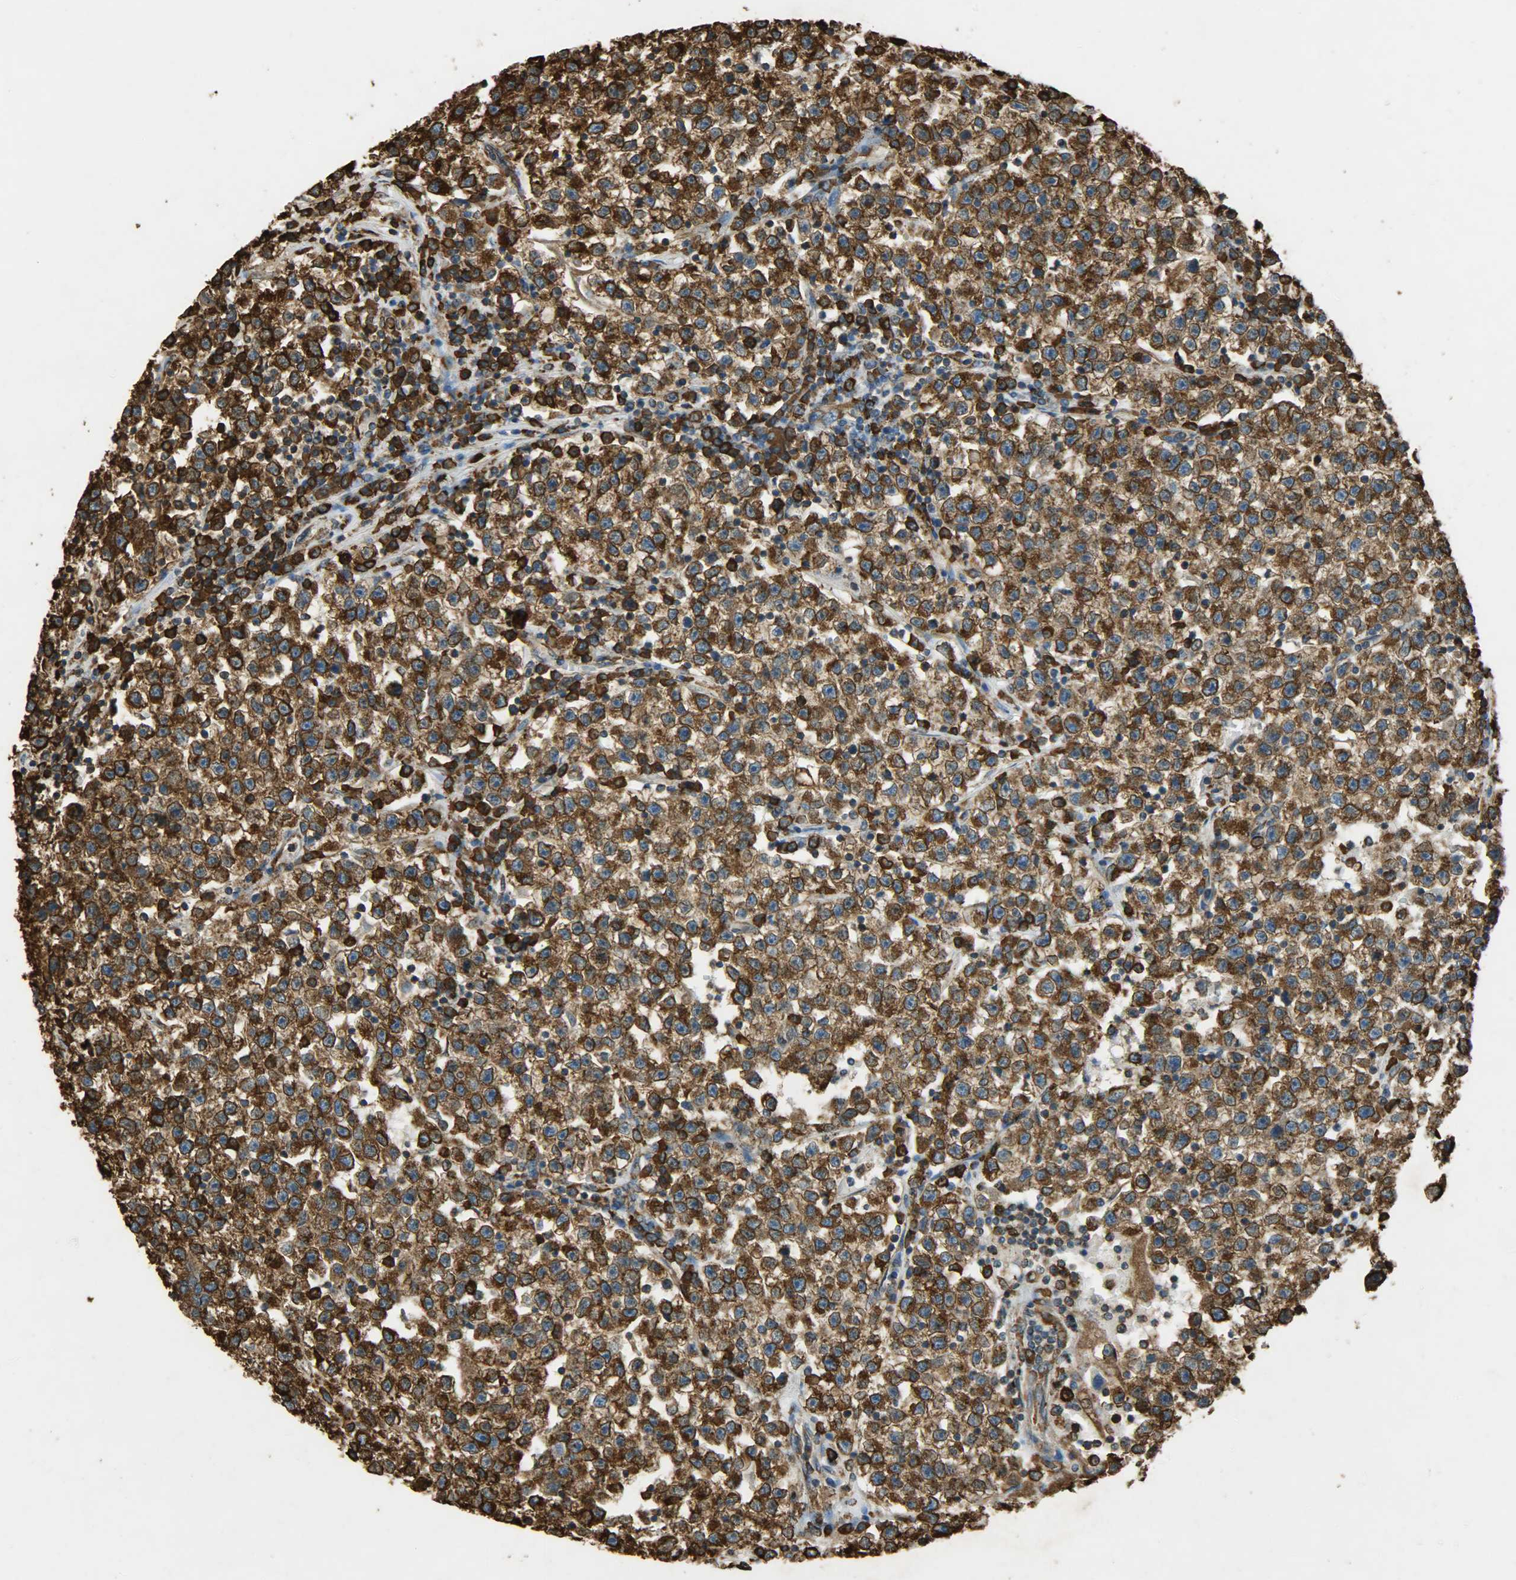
{"staining": {"intensity": "strong", "quantity": ">75%", "location": "cytoplasmic/membranous"}, "tissue": "testis cancer", "cell_type": "Tumor cells", "image_type": "cancer", "snomed": [{"axis": "morphology", "description": "Seminoma, NOS"}, {"axis": "topography", "description": "Testis"}], "caption": "IHC staining of testis cancer, which displays high levels of strong cytoplasmic/membranous expression in approximately >75% of tumor cells indicating strong cytoplasmic/membranous protein staining. The staining was performed using DAB (3,3'-diaminobenzidine) (brown) for protein detection and nuclei were counterstained in hematoxylin (blue).", "gene": "HSP90B1", "patient": {"sex": "male", "age": 22}}